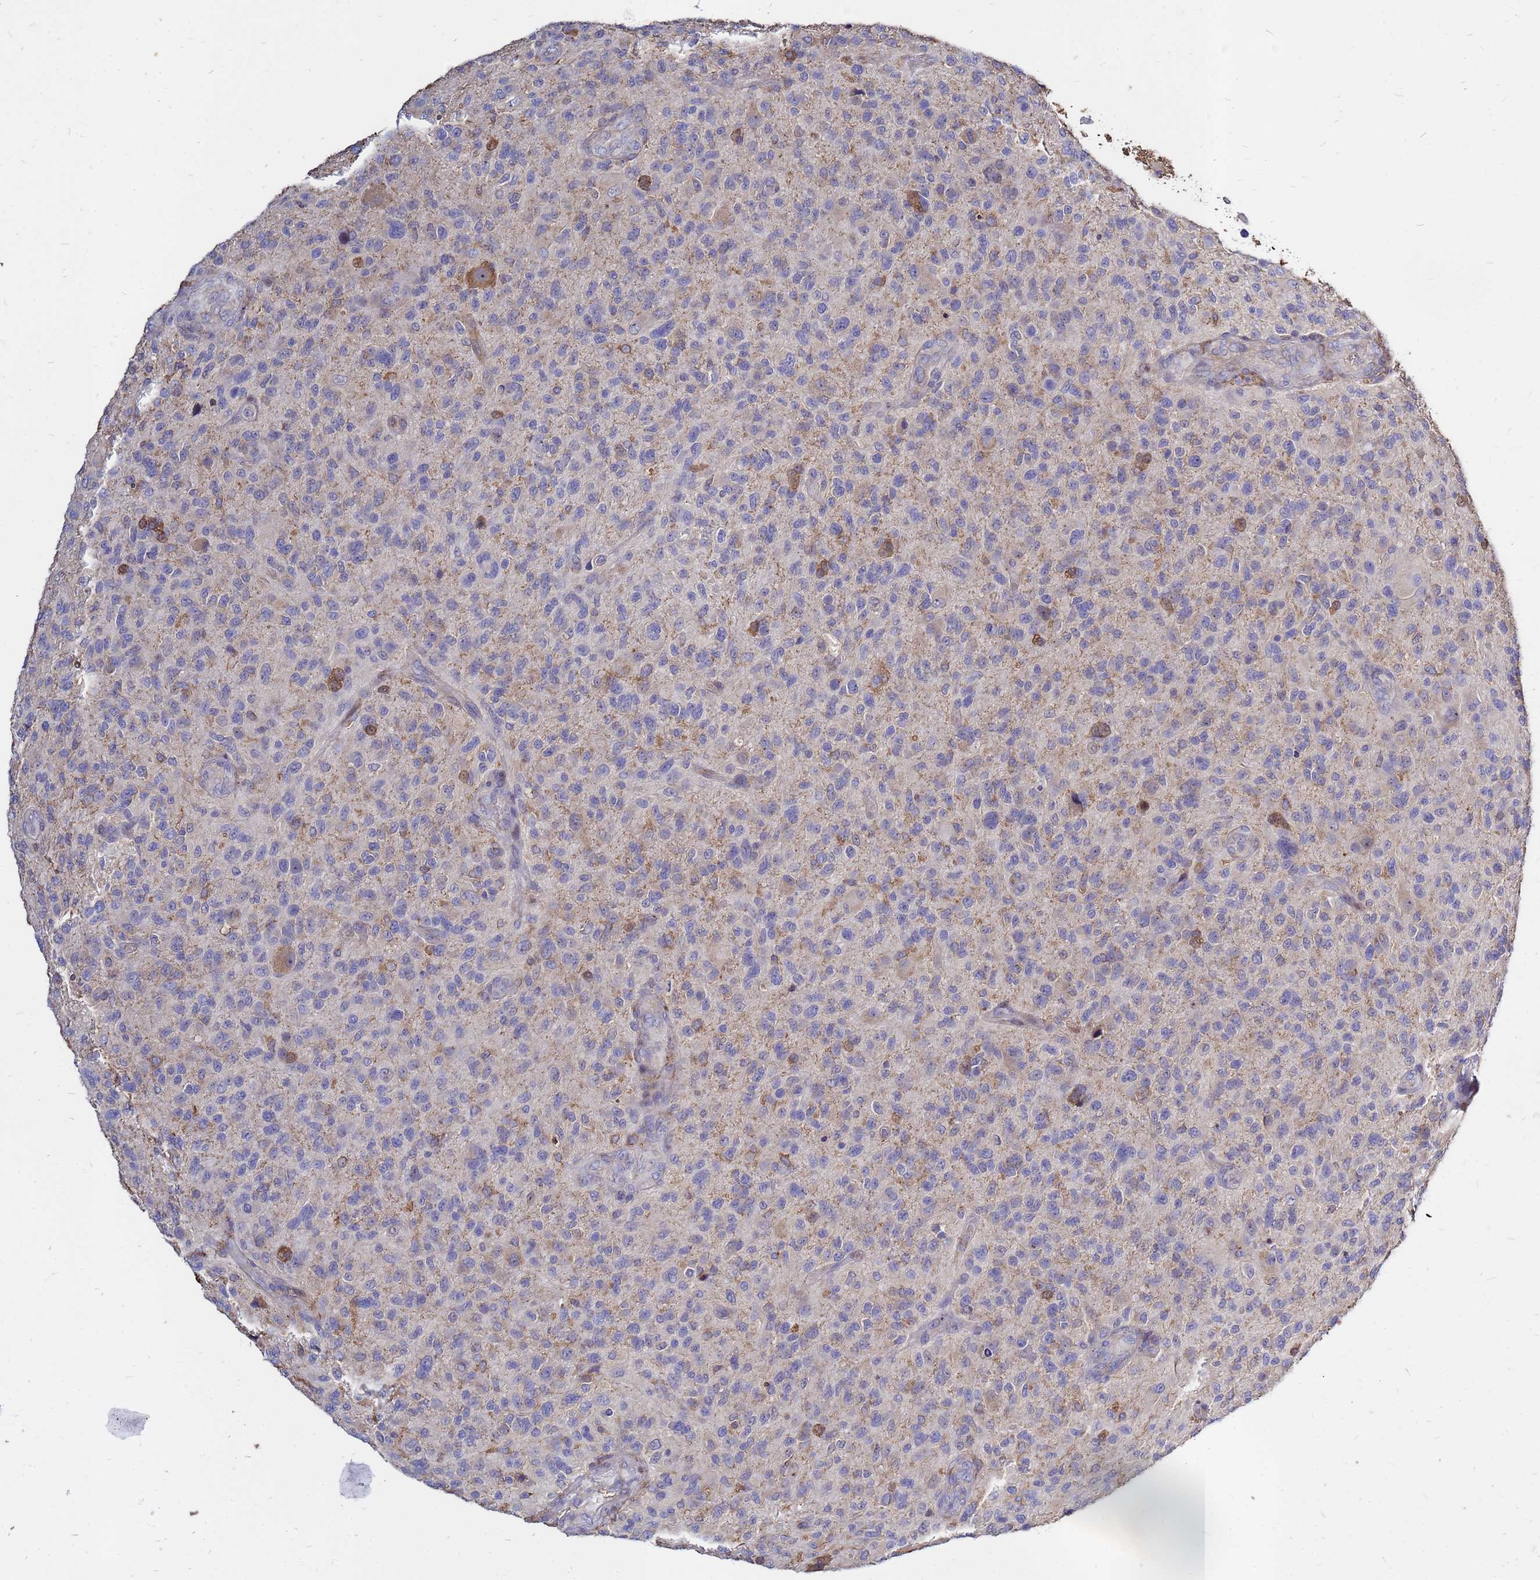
{"staining": {"intensity": "negative", "quantity": "none", "location": "none"}, "tissue": "glioma", "cell_type": "Tumor cells", "image_type": "cancer", "snomed": [{"axis": "morphology", "description": "Glioma, malignant, High grade"}, {"axis": "topography", "description": "Brain"}], "caption": "This is an immunohistochemistry histopathology image of glioma. There is no expression in tumor cells.", "gene": "MOB2", "patient": {"sex": "male", "age": 47}}